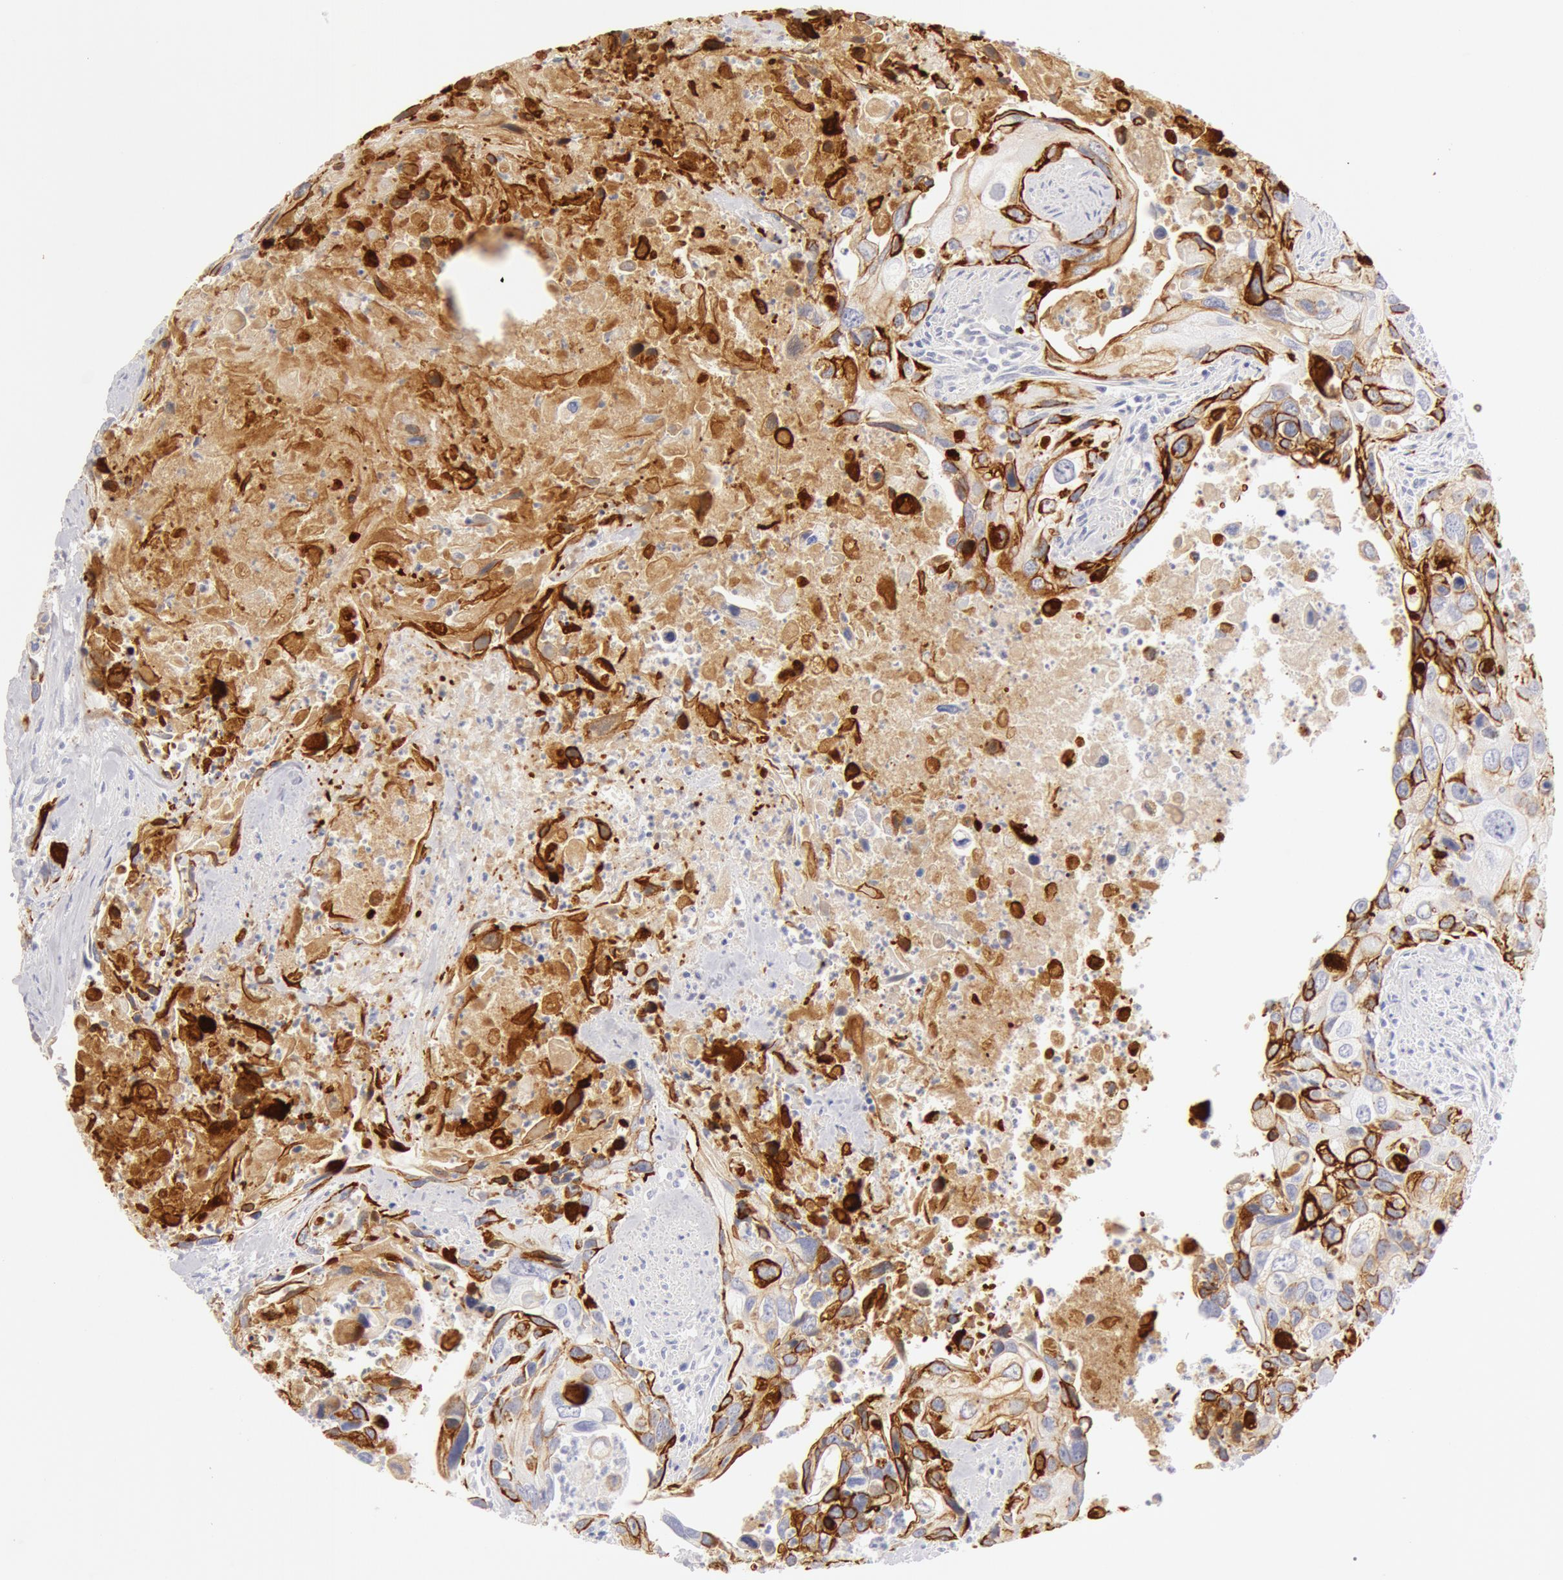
{"staining": {"intensity": "moderate", "quantity": "25%-75%", "location": "cytoplasmic/membranous"}, "tissue": "urothelial cancer", "cell_type": "Tumor cells", "image_type": "cancer", "snomed": [{"axis": "morphology", "description": "Urothelial carcinoma, High grade"}, {"axis": "topography", "description": "Urinary bladder"}], "caption": "Protein expression analysis of human urothelial cancer reveals moderate cytoplasmic/membranous expression in about 25%-75% of tumor cells.", "gene": "KRT8", "patient": {"sex": "male", "age": 71}}